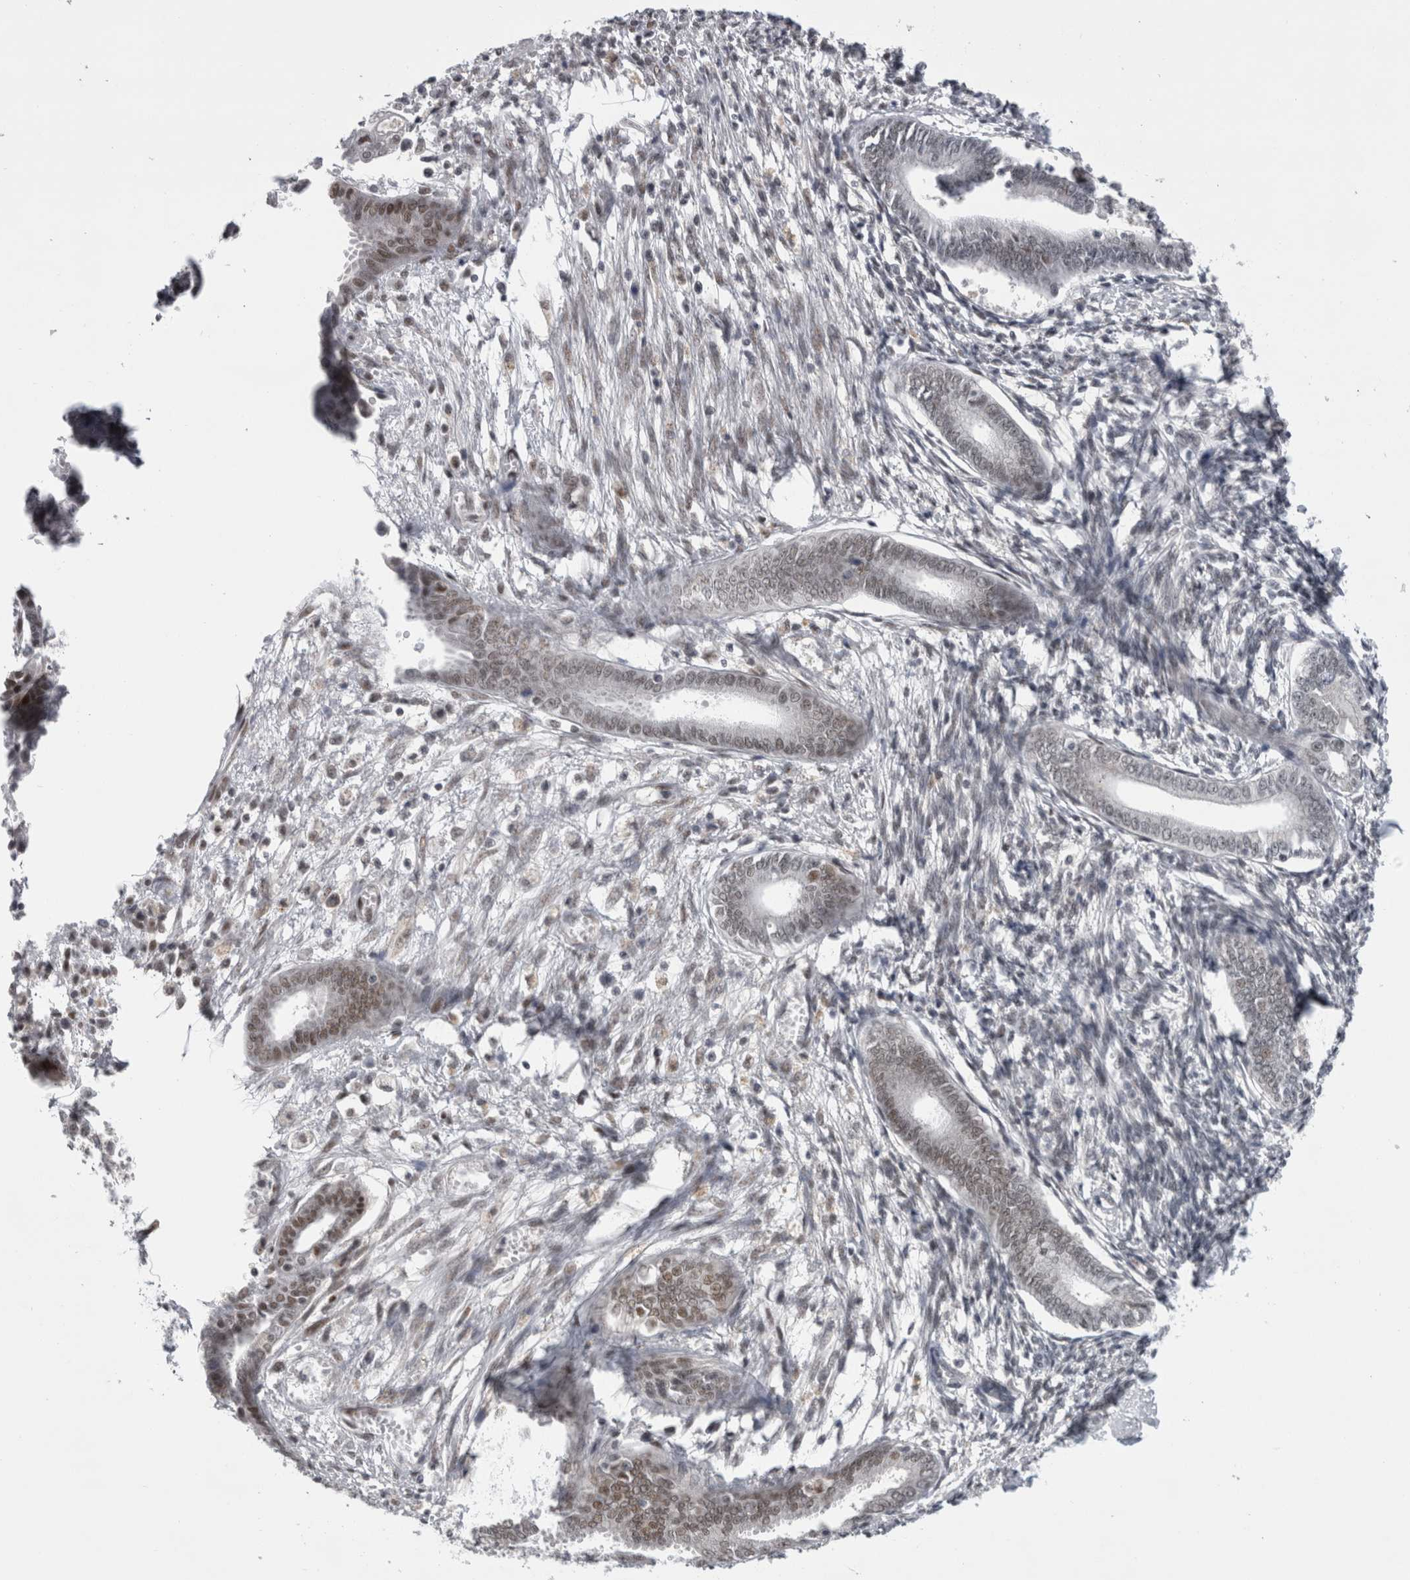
{"staining": {"intensity": "negative", "quantity": "none", "location": "none"}, "tissue": "endometrium", "cell_type": "Cells in endometrial stroma", "image_type": "normal", "snomed": [{"axis": "morphology", "description": "Normal tissue, NOS"}, {"axis": "topography", "description": "Endometrium"}], "caption": "IHC micrograph of unremarkable endometrium: endometrium stained with DAB (3,3'-diaminobenzidine) shows no significant protein positivity in cells in endometrial stroma.", "gene": "PSMB2", "patient": {"sex": "female", "age": 56}}